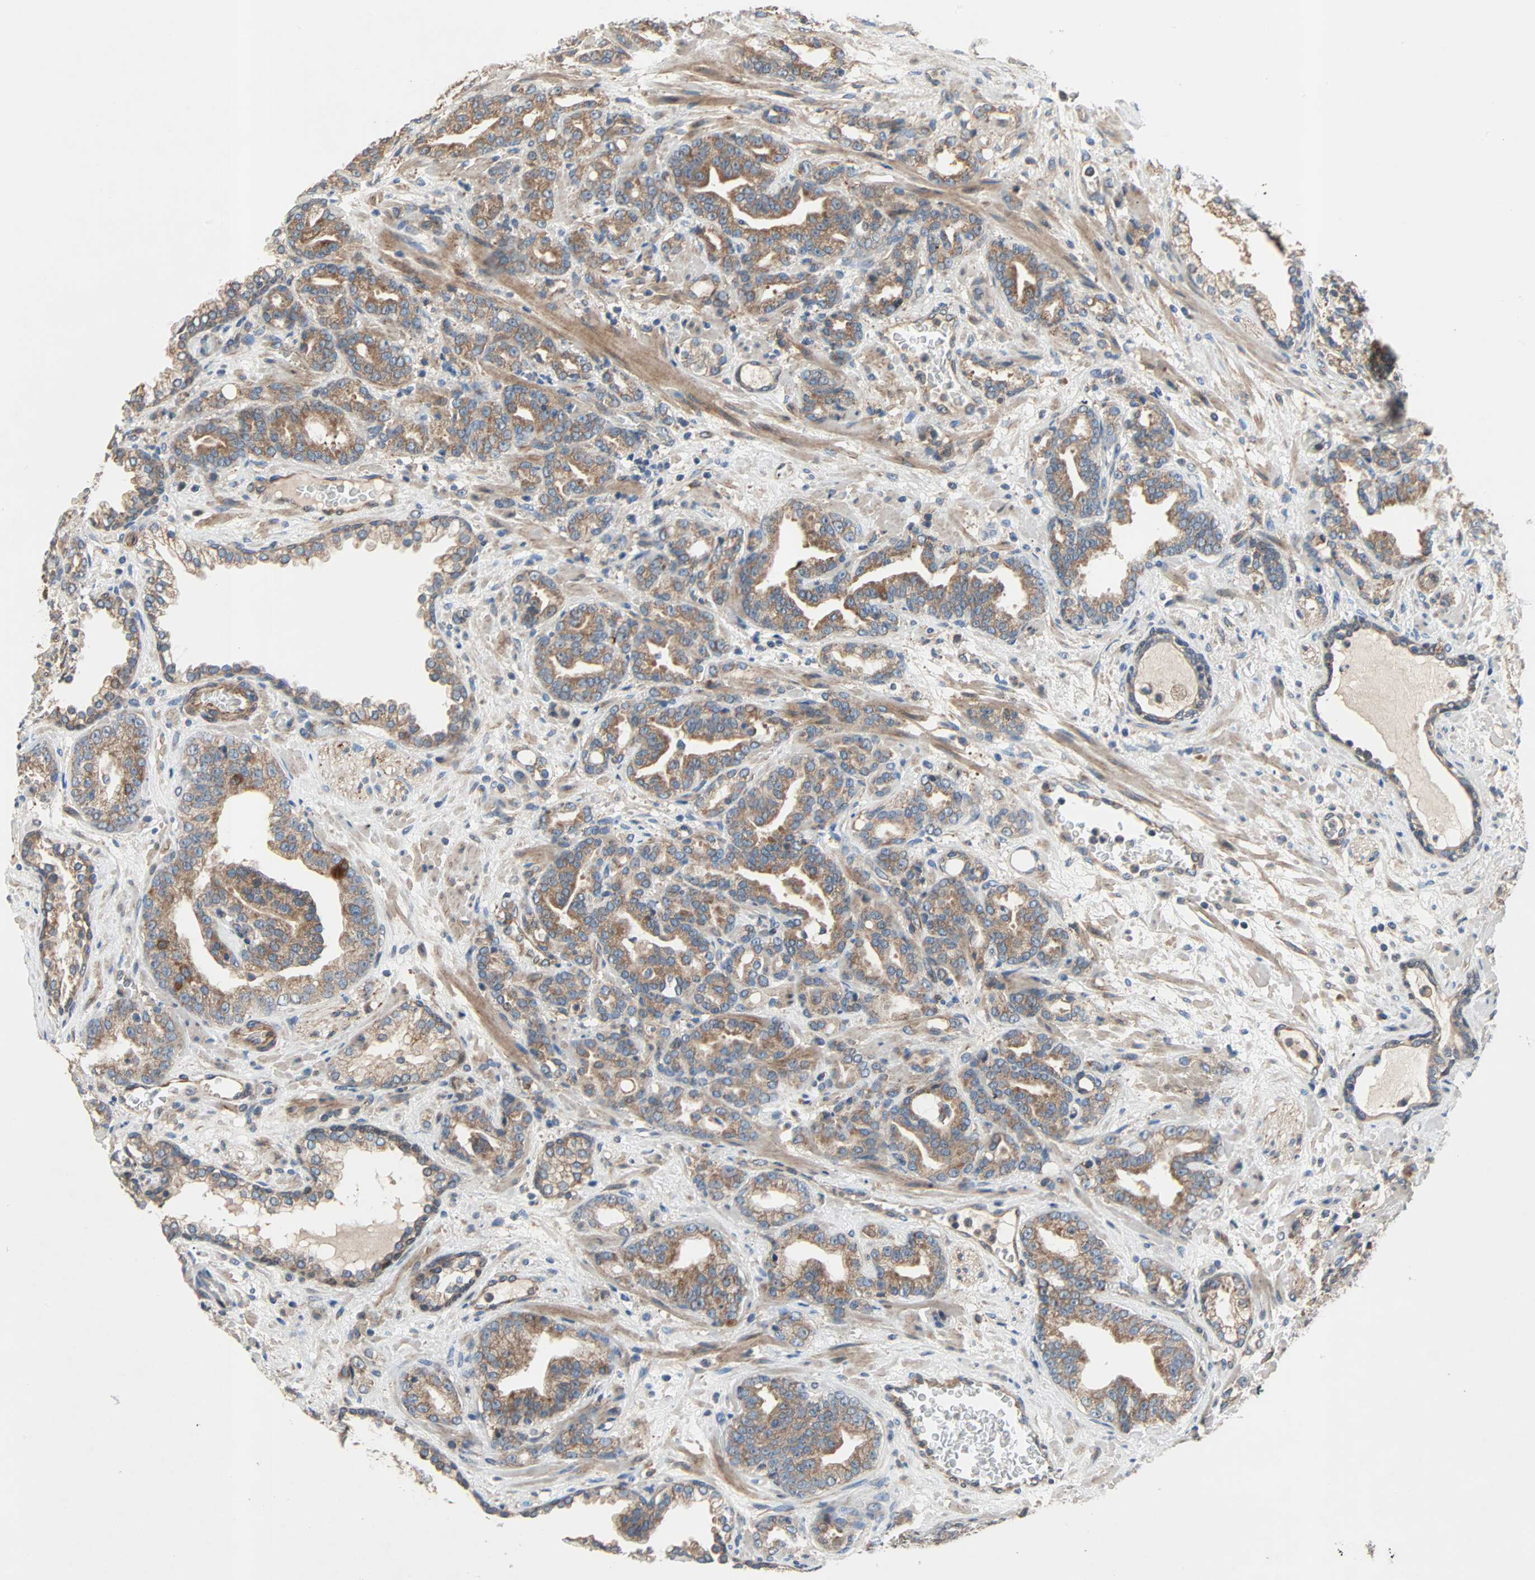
{"staining": {"intensity": "moderate", "quantity": ">75%", "location": "cytoplasmic/membranous"}, "tissue": "prostate cancer", "cell_type": "Tumor cells", "image_type": "cancer", "snomed": [{"axis": "morphology", "description": "Adenocarcinoma, Low grade"}, {"axis": "topography", "description": "Prostate"}], "caption": "Immunohistochemical staining of human prostate cancer (adenocarcinoma (low-grade)) demonstrates moderate cytoplasmic/membranous protein positivity in approximately >75% of tumor cells.", "gene": "XYLT1", "patient": {"sex": "male", "age": 63}}